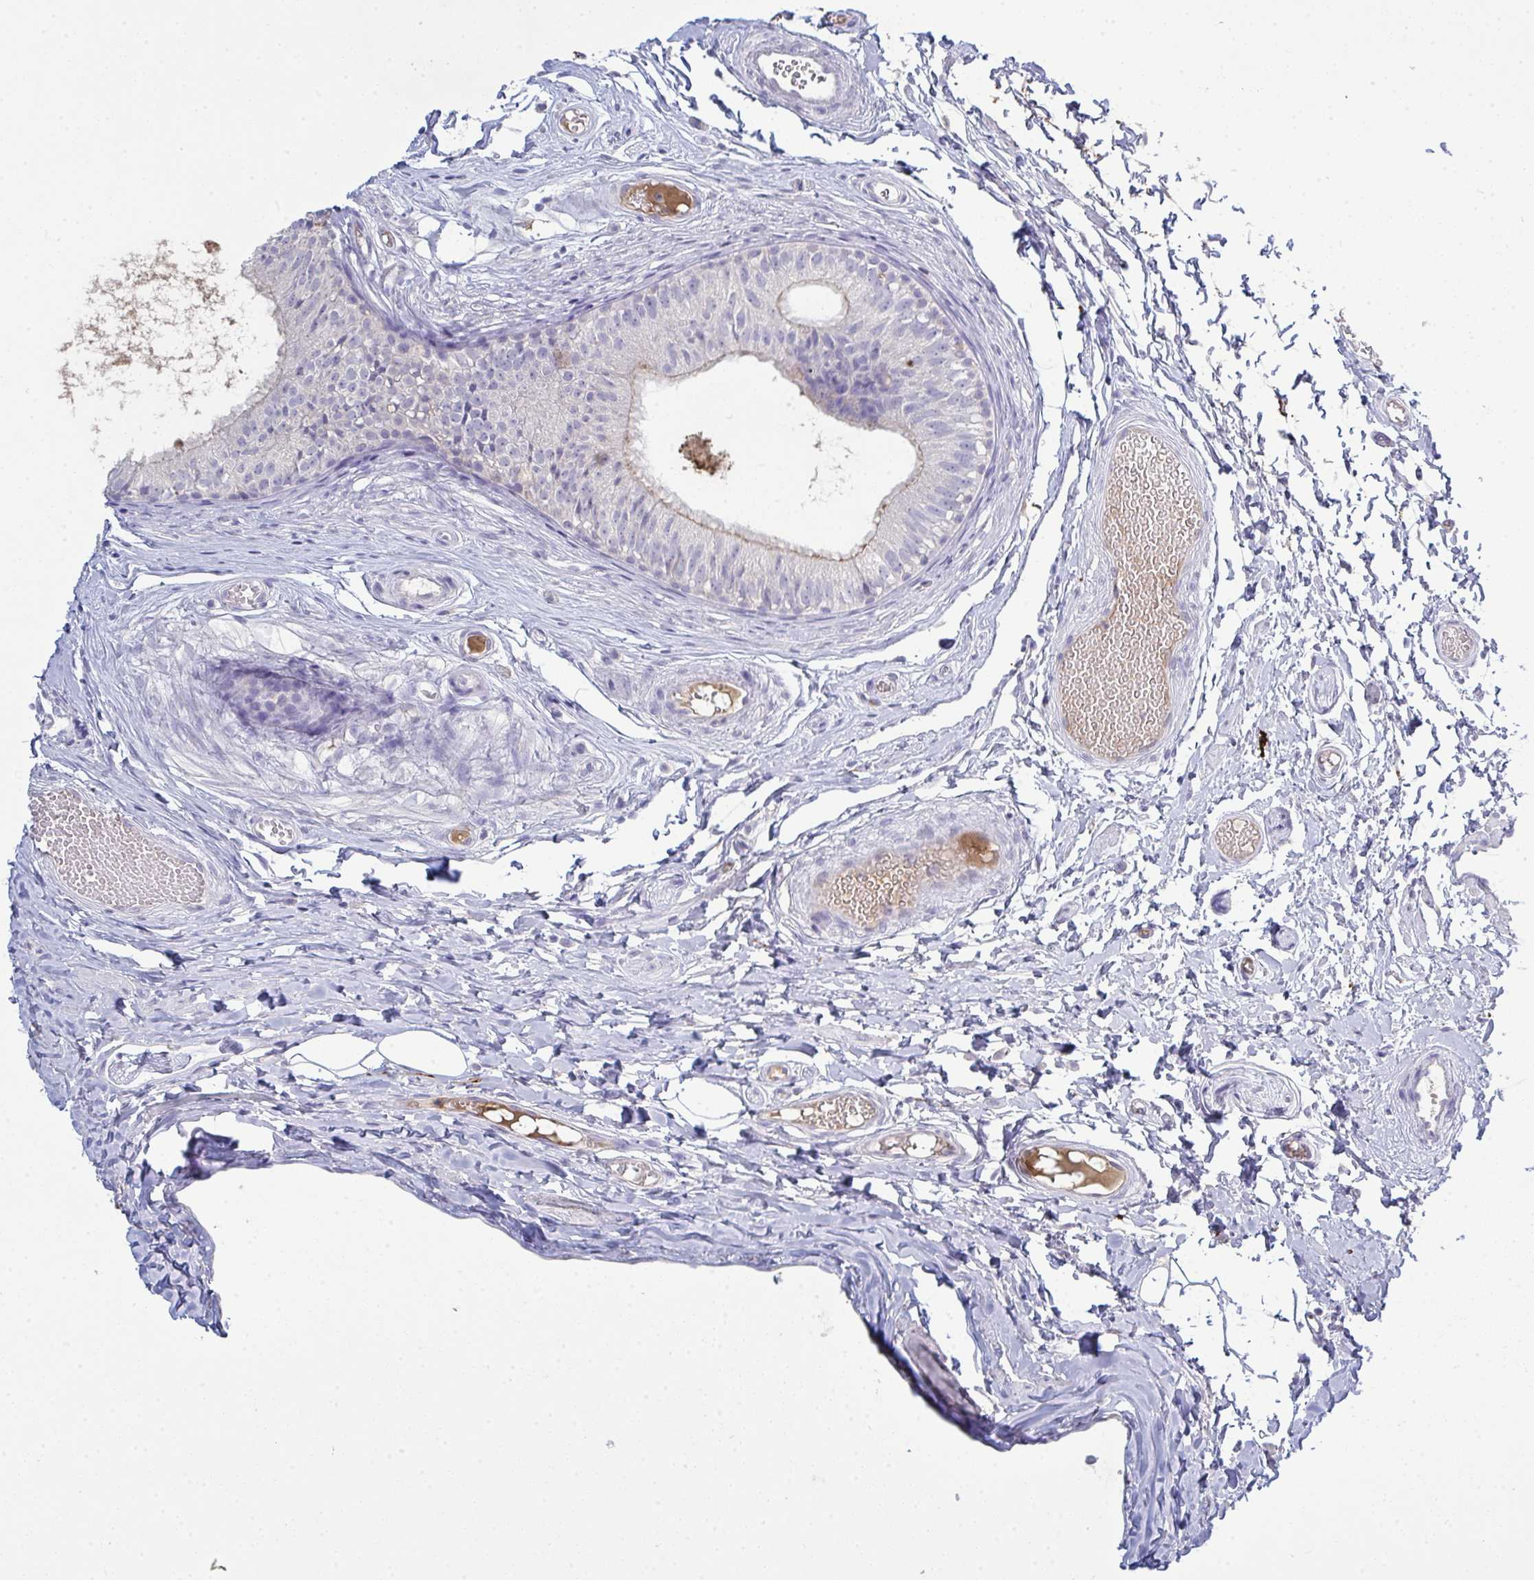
{"staining": {"intensity": "weak", "quantity": "25%-75%", "location": "cytoplasmic/membranous"}, "tissue": "epididymis", "cell_type": "Glandular cells", "image_type": "normal", "snomed": [{"axis": "morphology", "description": "Normal tissue, NOS"}, {"axis": "morphology", "description": "Seminoma, NOS"}, {"axis": "topography", "description": "Testis"}, {"axis": "topography", "description": "Epididymis"}], "caption": "An image of epididymis stained for a protein displays weak cytoplasmic/membranous brown staining in glandular cells.", "gene": "ADAM21", "patient": {"sex": "male", "age": 34}}